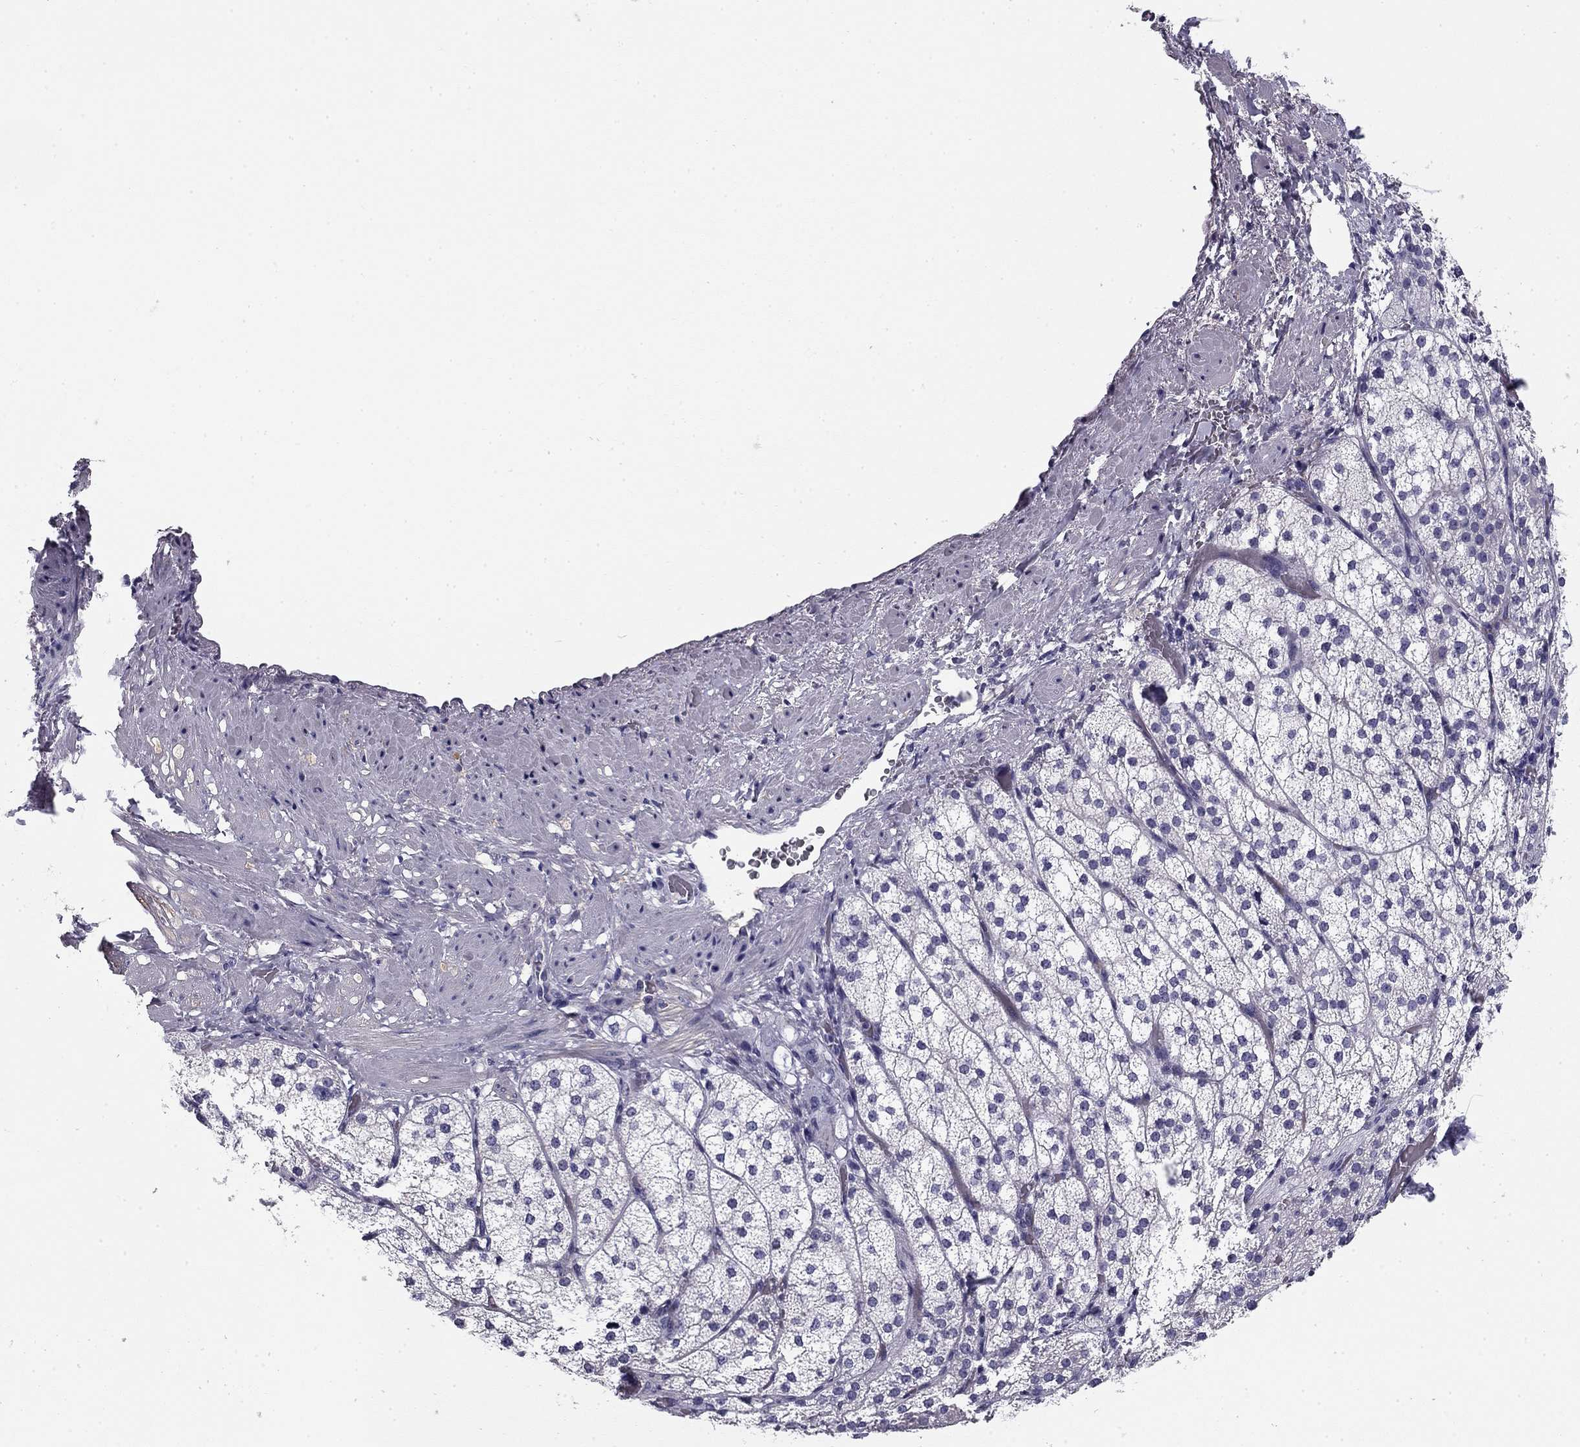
{"staining": {"intensity": "weak", "quantity": "<25%", "location": "cytoplasmic/membranous"}, "tissue": "adrenal gland", "cell_type": "Glandular cells", "image_type": "normal", "snomed": [{"axis": "morphology", "description": "Normal tissue, NOS"}, {"axis": "topography", "description": "Adrenal gland"}], "caption": "Glandular cells are negative for brown protein staining in normal adrenal gland. (DAB immunohistochemistry (IHC) with hematoxylin counter stain).", "gene": "FLNC", "patient": {"sex": "female", "age": 60}}